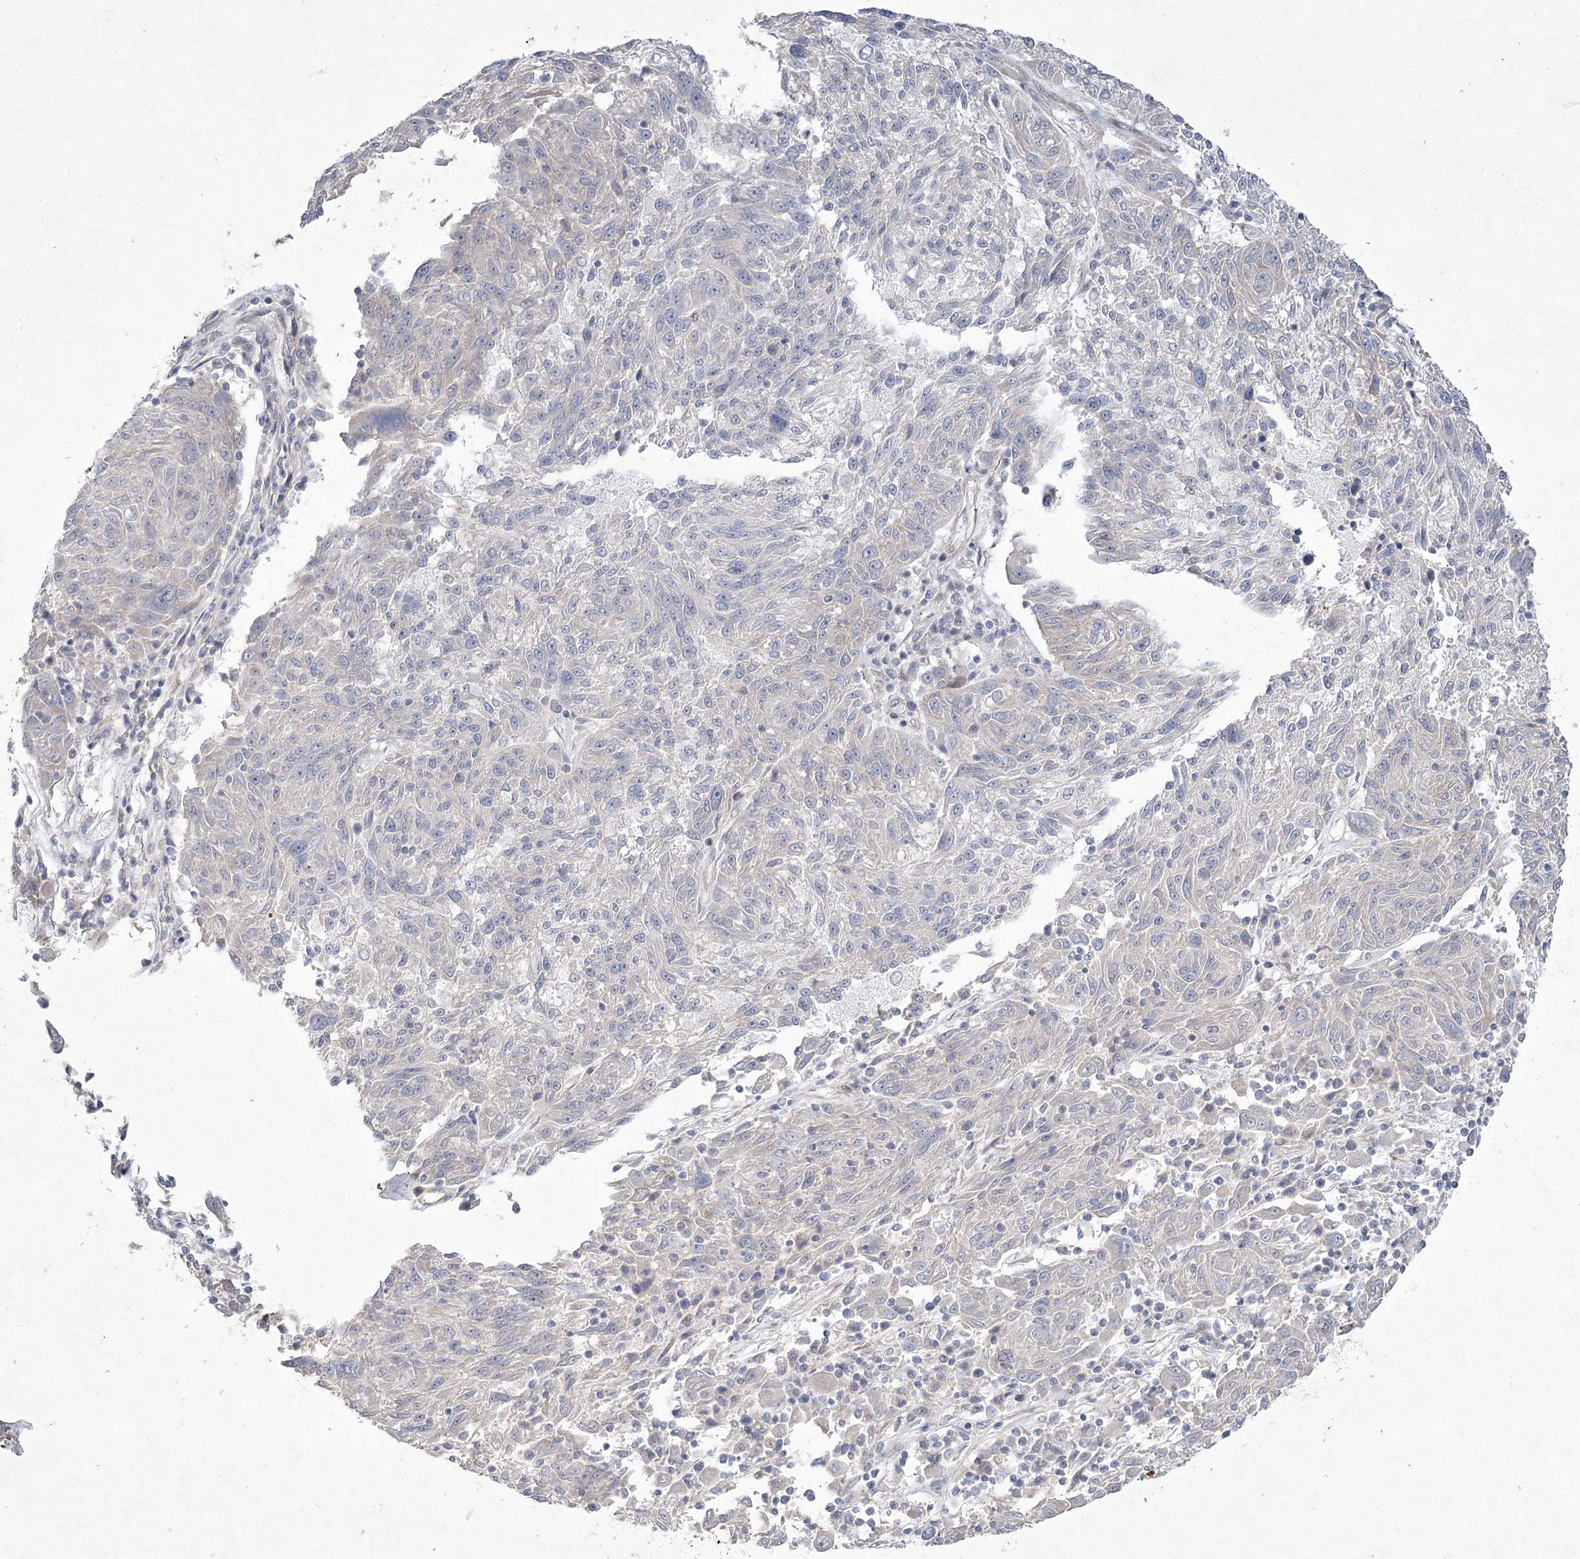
{"staining": {"intensity": "negative", "quantity": "none", "location": "none"}, "tissue": "melanoma", "cell_type": "Tumor cells", "image_type": "cancer", "snomed": [{"axis": "morphology", "description": "Malignant melanoma, NOS"}, {"axis": "topography", "description": "Skin"}], "caption": "Histopathology image shows no protein expression in tumor cells of malignant melanoma tissue.", "gene": "AMTN", "patient": {"sex": "male", "age": 53}}